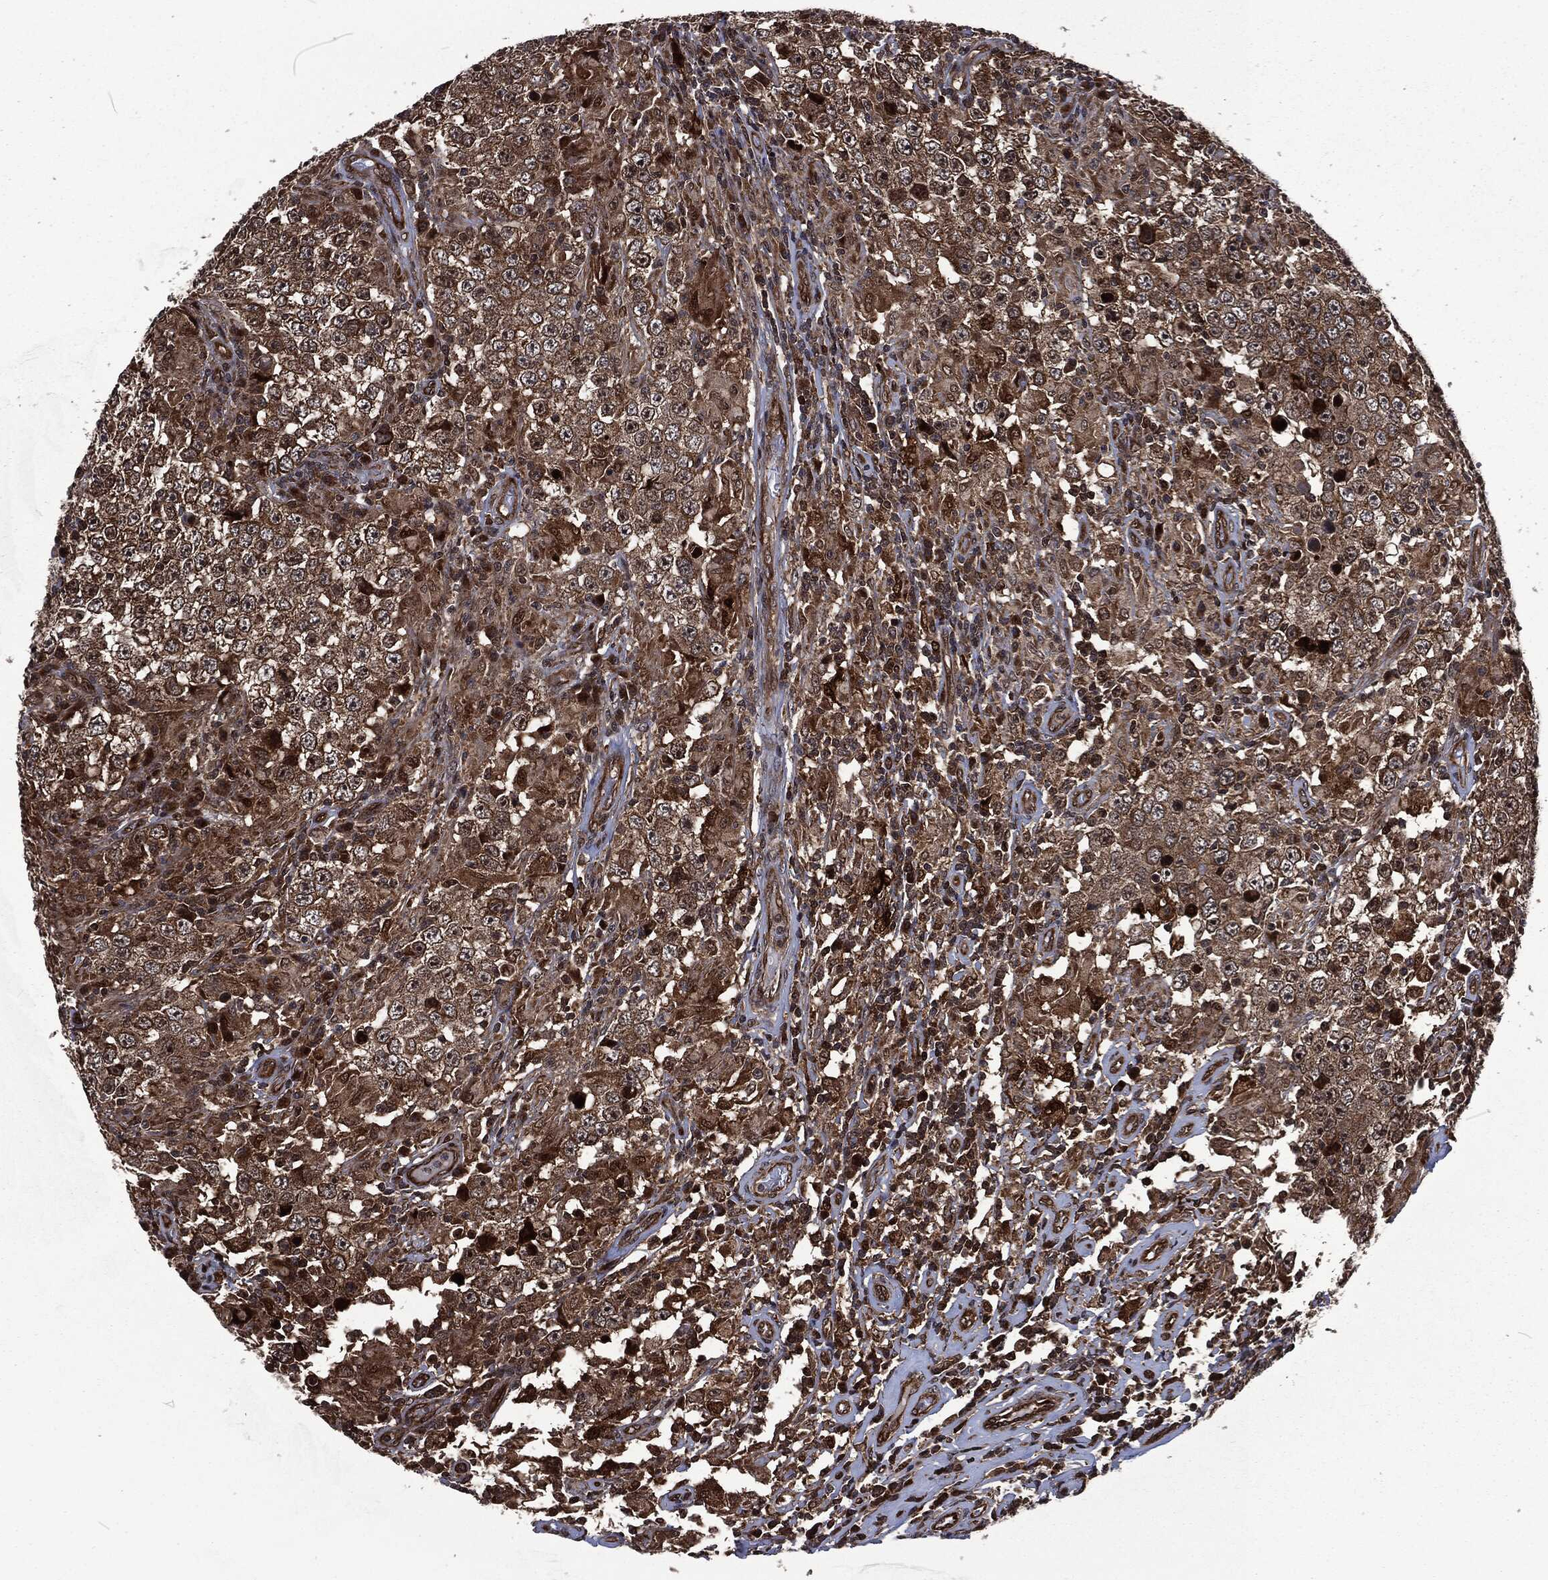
{"staining": {"intensity": "moderate", "quantity": ">75%", "location": "cytoplasmic/membranous"}, "tissue": "testis cancer", "cell_type": "Tumor cells", "image_type": "cancer", "snomed": [{"axis": "morphology", "description": "Seminoma, NOS"}, {"axis": "morphology", "description": "Carcinoma, Embryonal, NOS"}, {"axis": "topography", "description": "Testis"}], "caption": "Testis embryonal carcinoma stained for a protein (brown) reveals moderate cytoplasmic/membranous positive staining in approximately >75% of tumor cells.", "gene": "CMPK2", "patient": {"sex": "male", "age": 41}}